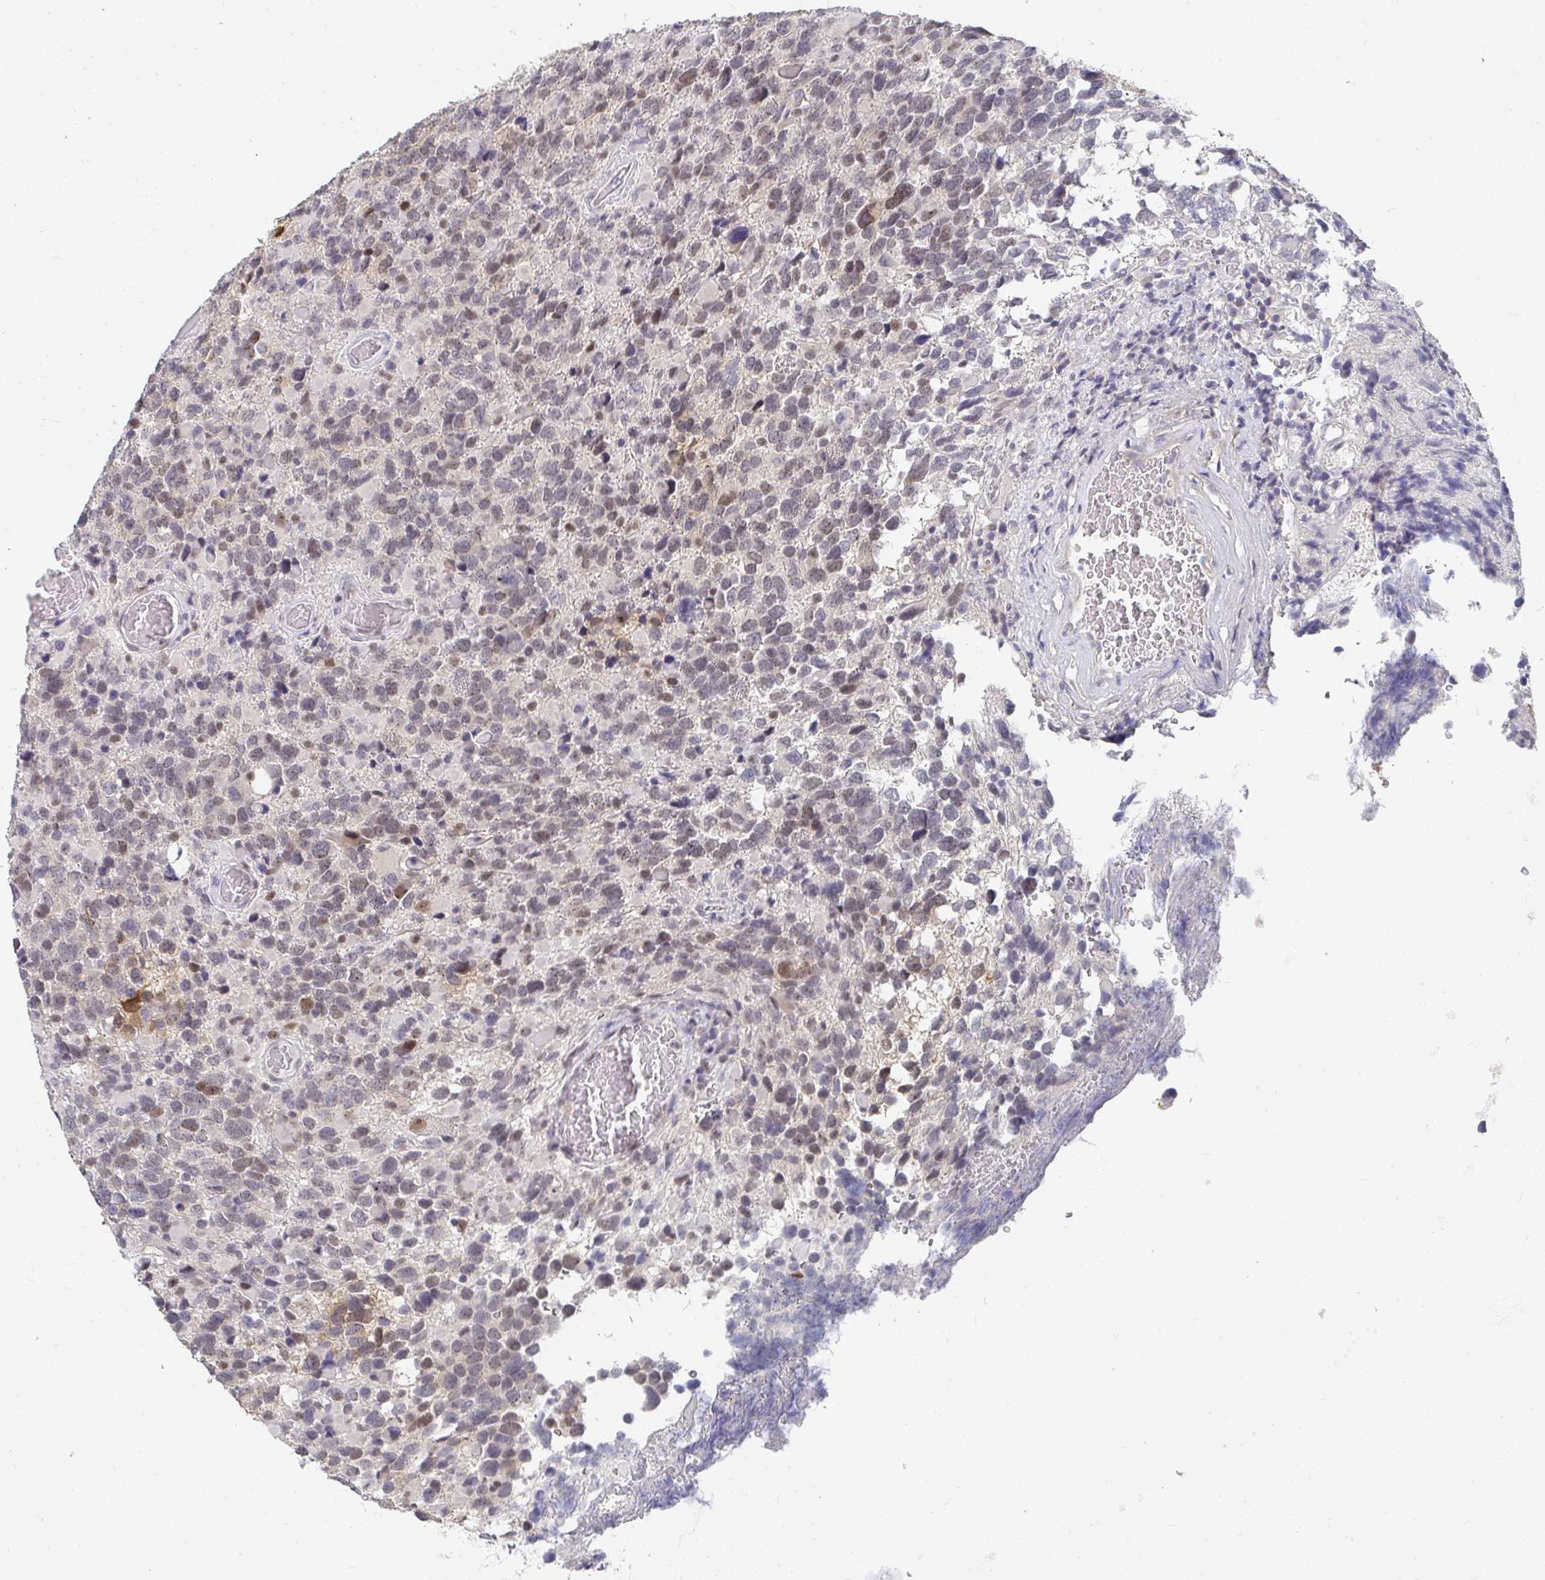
{"staining": {"intensity": "weak", "quantity": "<25%", "location": "nuclear"}, "tissue": "glioma", "cell_type": "Tumor cells", "image_type": "cancer", "snomed": [{"axis": "morphology", "description": "Glioma, malignant, High grade"}, {"axis": "topography", "description": "Brain"}], "caption": "This is a photomicrograph of immunohistochemistry (IHC) staining of glioma, which shows no positivity in tumor cells.", "gene": "RCOR1", "patient": {"sex": "female", "age": 40}}